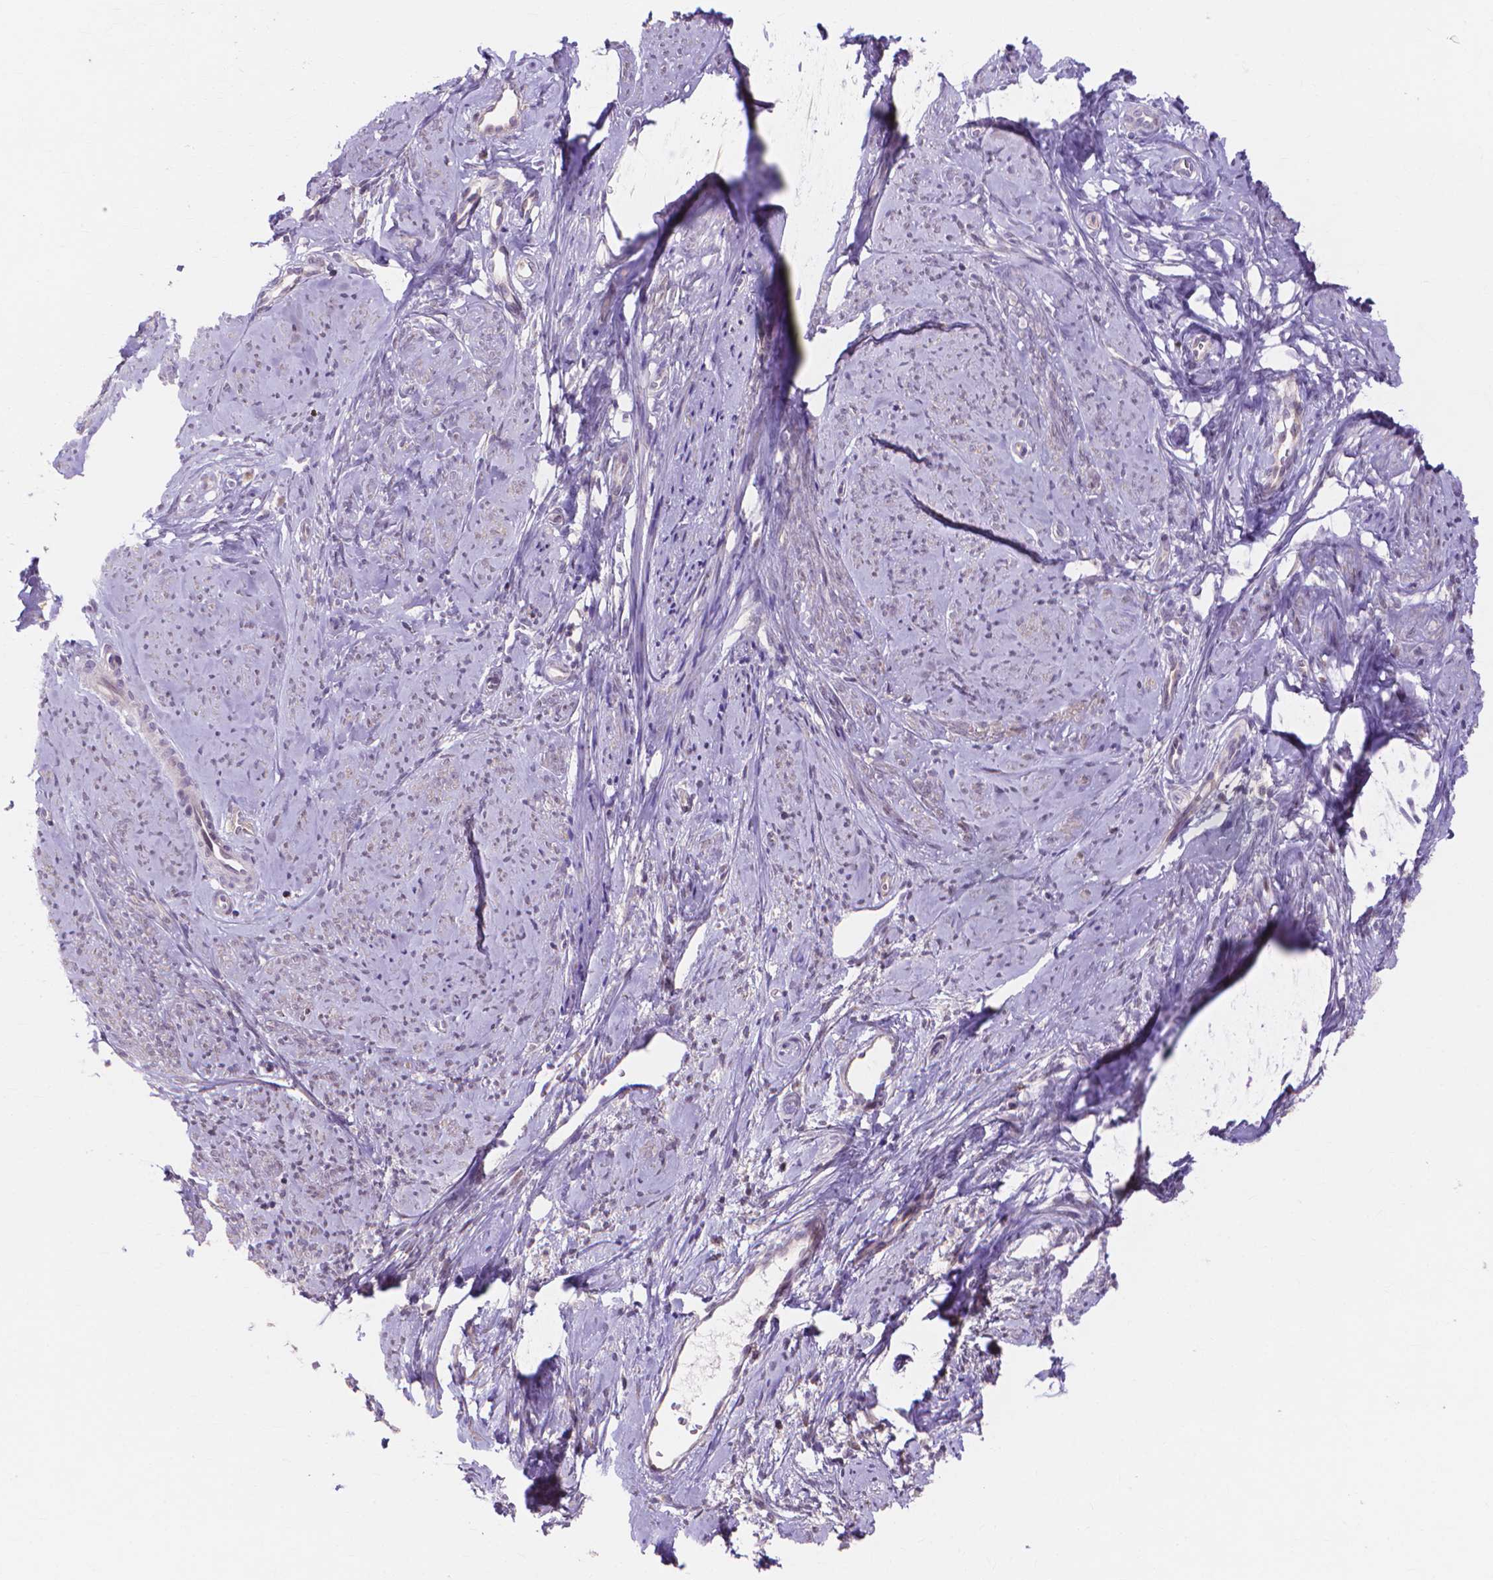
{"staining": {"intensity": "moderate", "quantity": "25%-75%", "location": "cytoplasmic/membranous"}, "tissue": "smooth muscle", "cell_type": "Smooth muscle cells", "image_type": "normal", "snomed": [{"axis": "morphology", "description": "Normal tissue, NOS"}, {"axis": "topography", "description": "Smooth muscle"}], "caption": "Protein expression analysis of benign smooth muscle demonstrates moderate cytoplasmic/membranous staining in about 25%-75% of smooth muscle cells.", "gene": "PRDM13", "patient": {"sex": "female", "age": 48}}